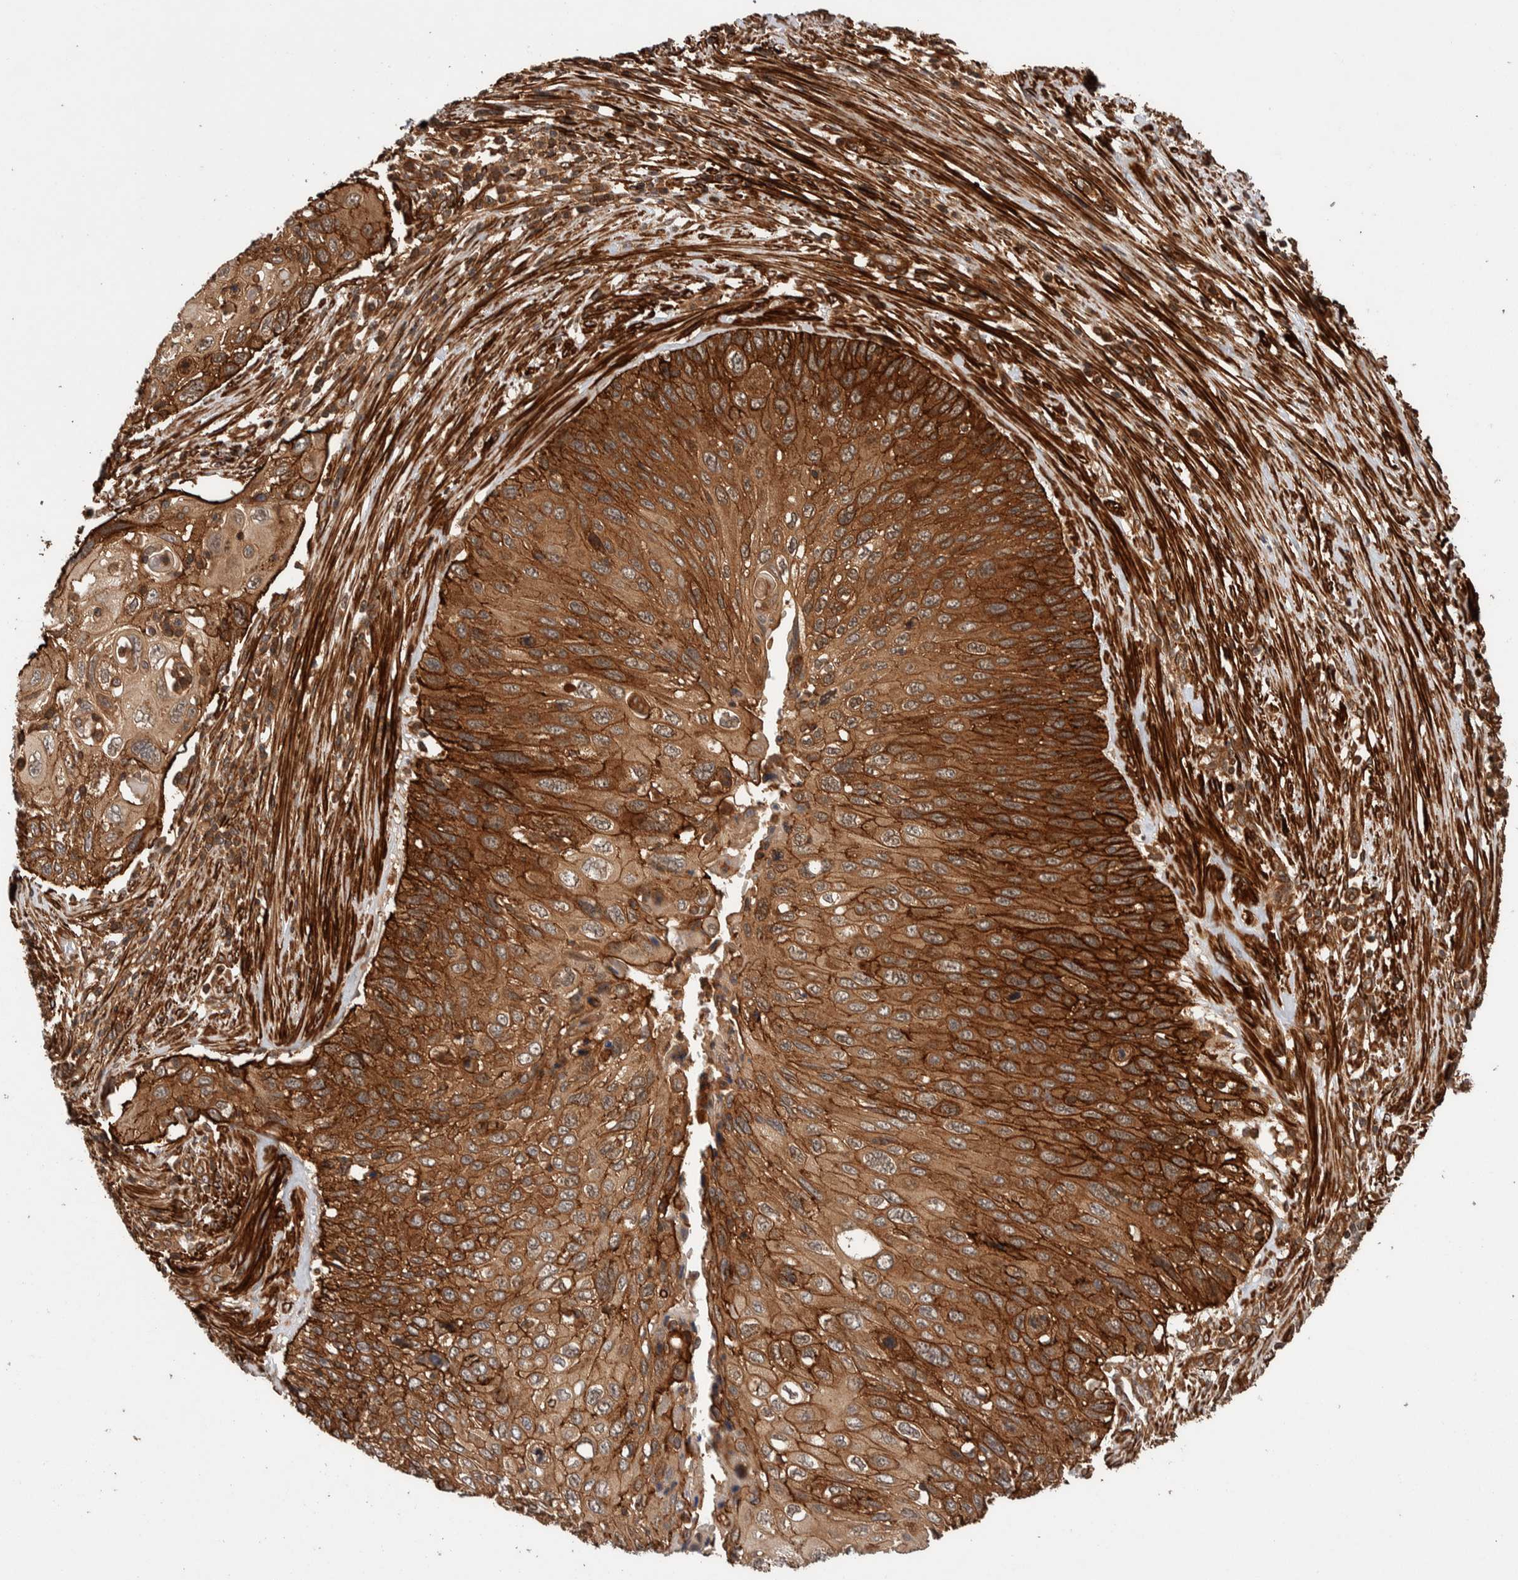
{"staining": {"intensity": "moderate", "quantity": ">75%", "location": "cytoplasmic/membranous"}, "tissue": "cervical cancer", "cell_type": "Tumor cells", "image_type": "cancer", "snomed": [{"axis": "morphology", "description": "Squamous cell carcinoma, NOS"}, {"axis": "topography", "description": "Cervix"}], "caption": "Immunohistochemical staining of human cervical cancer (squamous cell carcinoma) shows moderate cytoplasmic/membranous protein positivity in about >75% of tumor cells.", "gene": "SYNRG", "patient": {"sex": "female", "age": 70}}